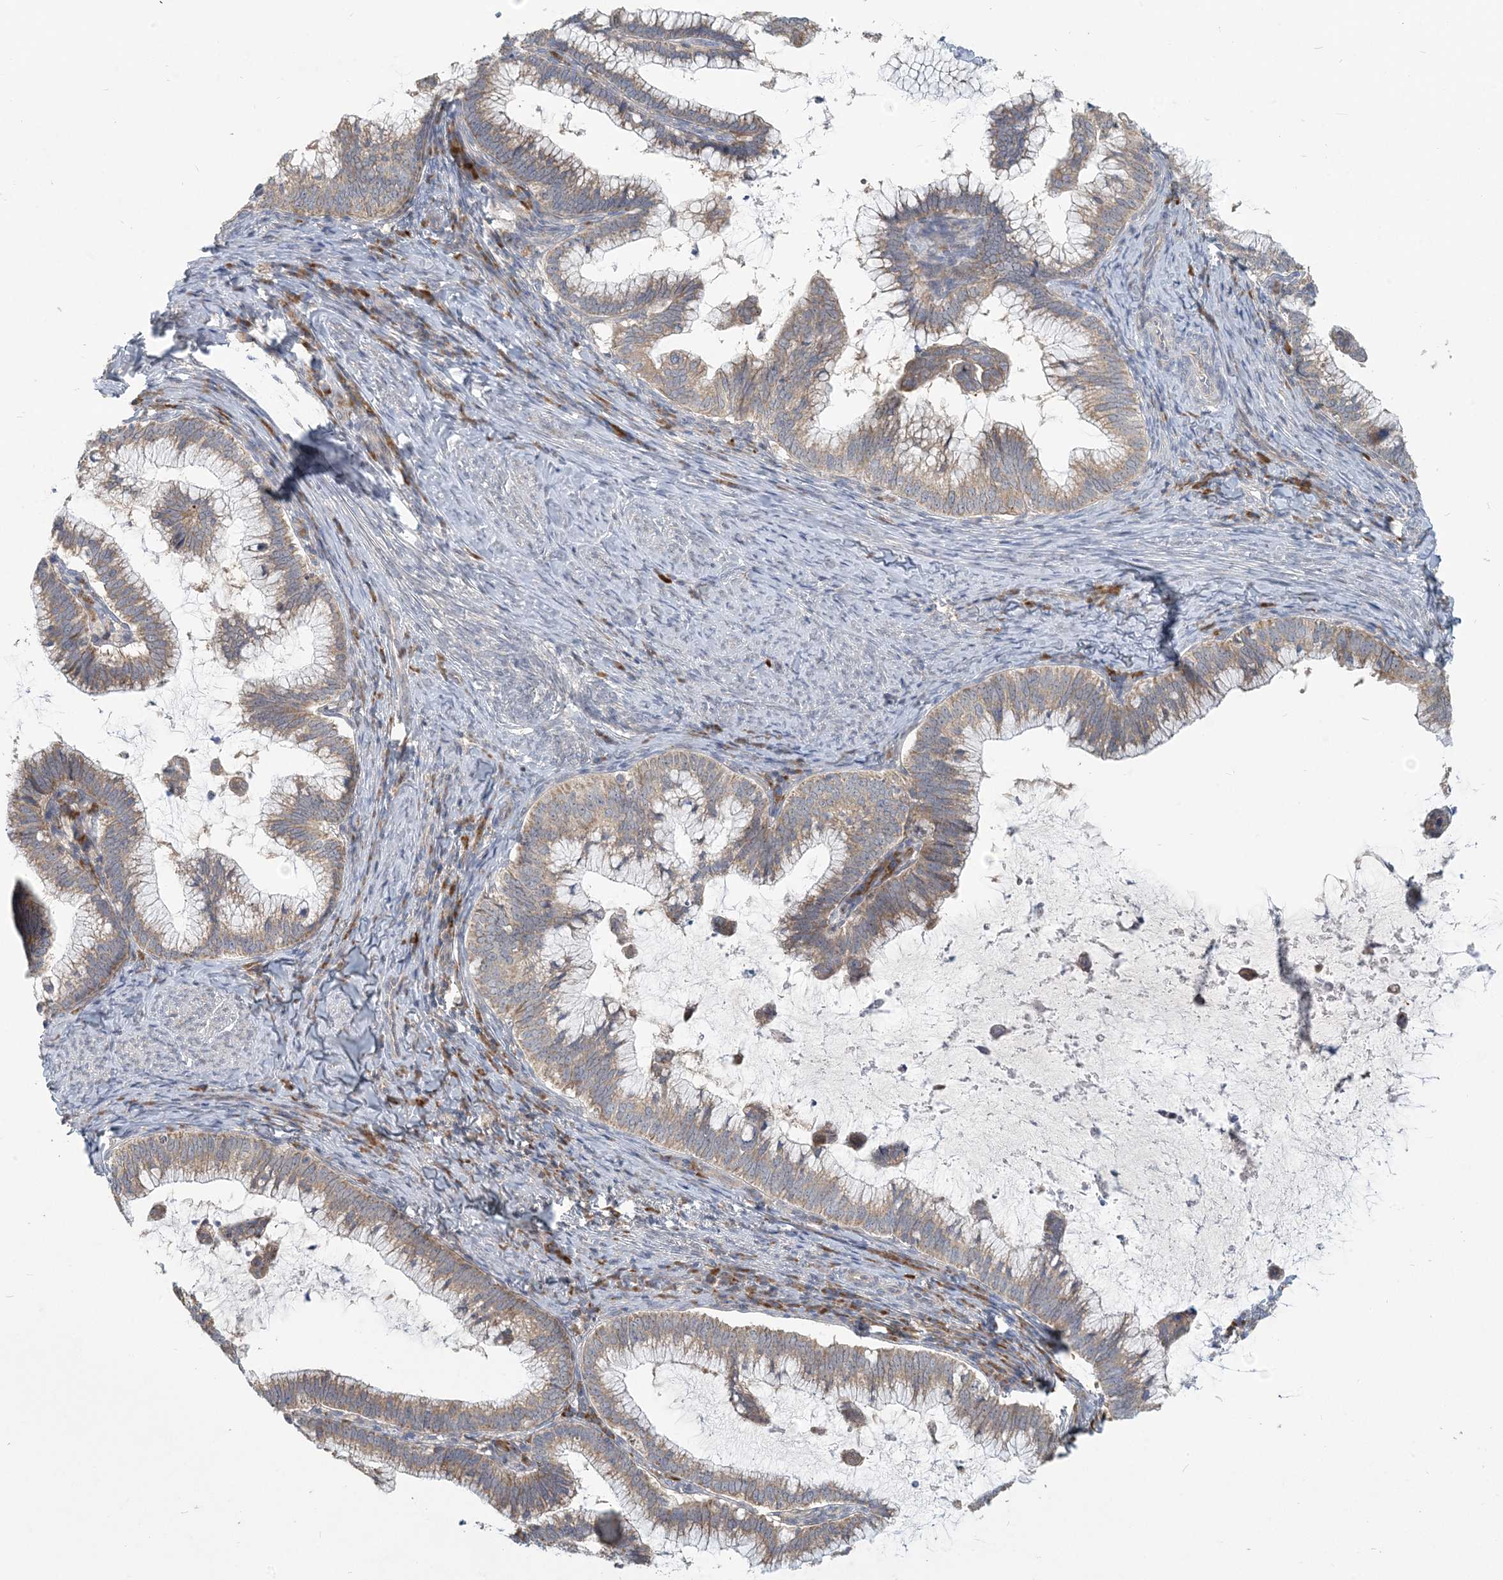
{"staining": {"intensity": "moderate", "quantity": ">75%", "location": "cytoplasmic/membranous"}, "tissue": "cervical cancer", "cell_type": "Tumor cells", "image_type": "cancer", "snomed": [{"axis": "morphology", "description": "Adenocarcinoma, NOS"}, {"axis": "topography", "description": "Cervix"}], "caption": "Immunohistochemistry photomicrograph of neoplastic tissue: adenocarcinoma (cervical) stained using IHC reveals medium levels of moderate protein expression localized specifically in the cytoplasmic/membranous of tumor cells, appearing as a cytoplasmic/membranous brown color.", "gene": "PUSL1", "patient": {"sex": "female", "age": 36}}